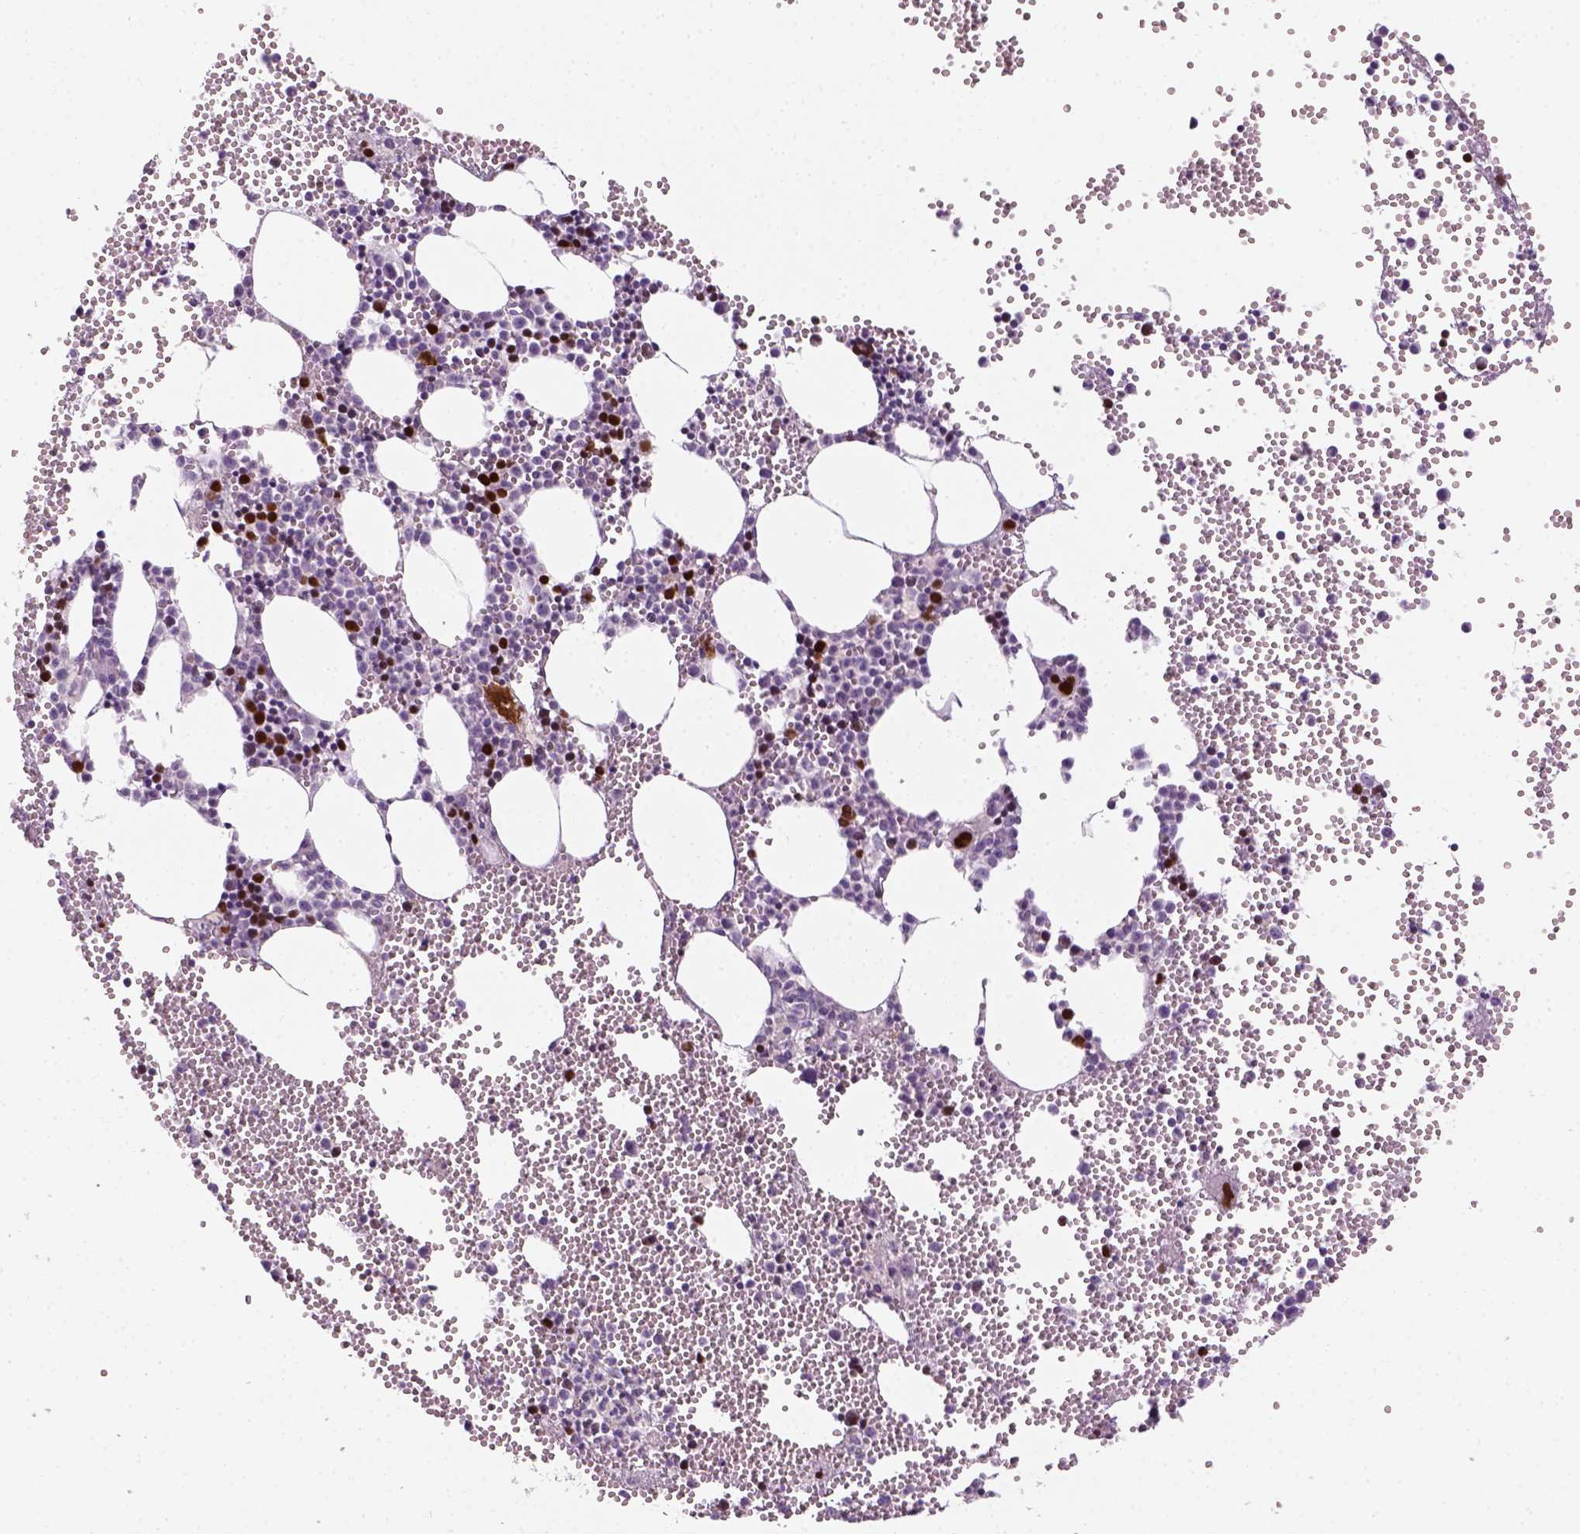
{"staining": {"intensity": "strong", "quantity": "25%-75%", "location": "nuclear"}, "tissue": "bone marrow", "cell_type": "Hematopoietic cells", "image_type": "normal", "snomed": [{"axis": "morphology", "description": "Normal tissue, NOS"}, {"axis": "topography", "description": "Bone marrow"}], "caption": "This is a micrograph of immunohistochemistry (IHC) staining of unremarkable bone marrow, which shows strong positivity in the nuclear of hematopoietic cells.", "gene": "GFI1B", "patient": {"sex": "male", "age": 89}}